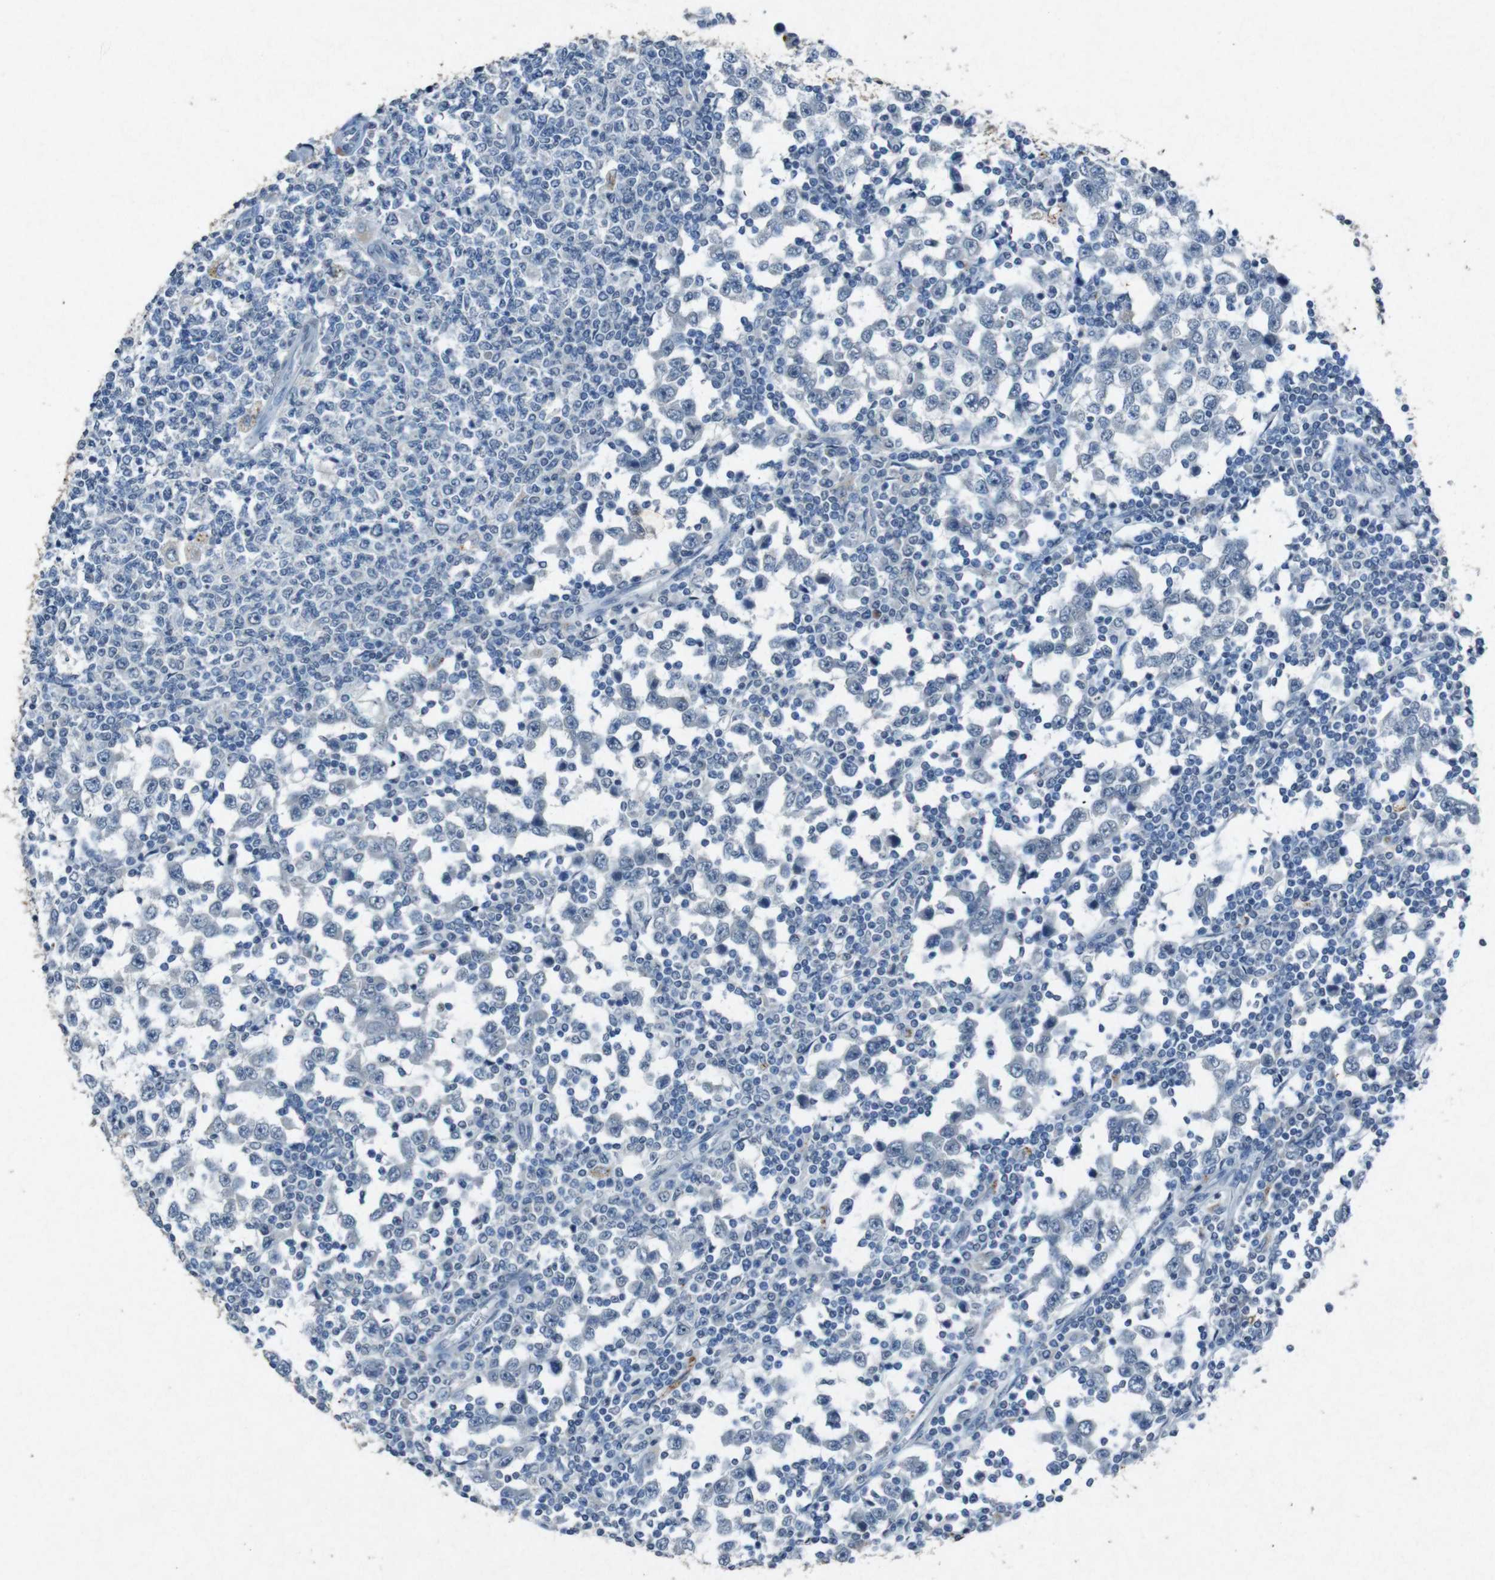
{"staining": {"intensity": "negative", "quantity": "none", "location": "none"}, "tissue": "testis cancer", "cell_type": "Tumor cells", "image_type": "cancer", "snomed": [{"axis": "morphology", "description": "Seminoma, NOS"}, {"axis": "topography", "description": "Testis"}], "caption": "Immunohistochemistry (IHC) of human testis seminoma demonstrates no positivity in tumor cells.", "gene": "STBD1", "patient": {"sex": "male", "age": 65}}